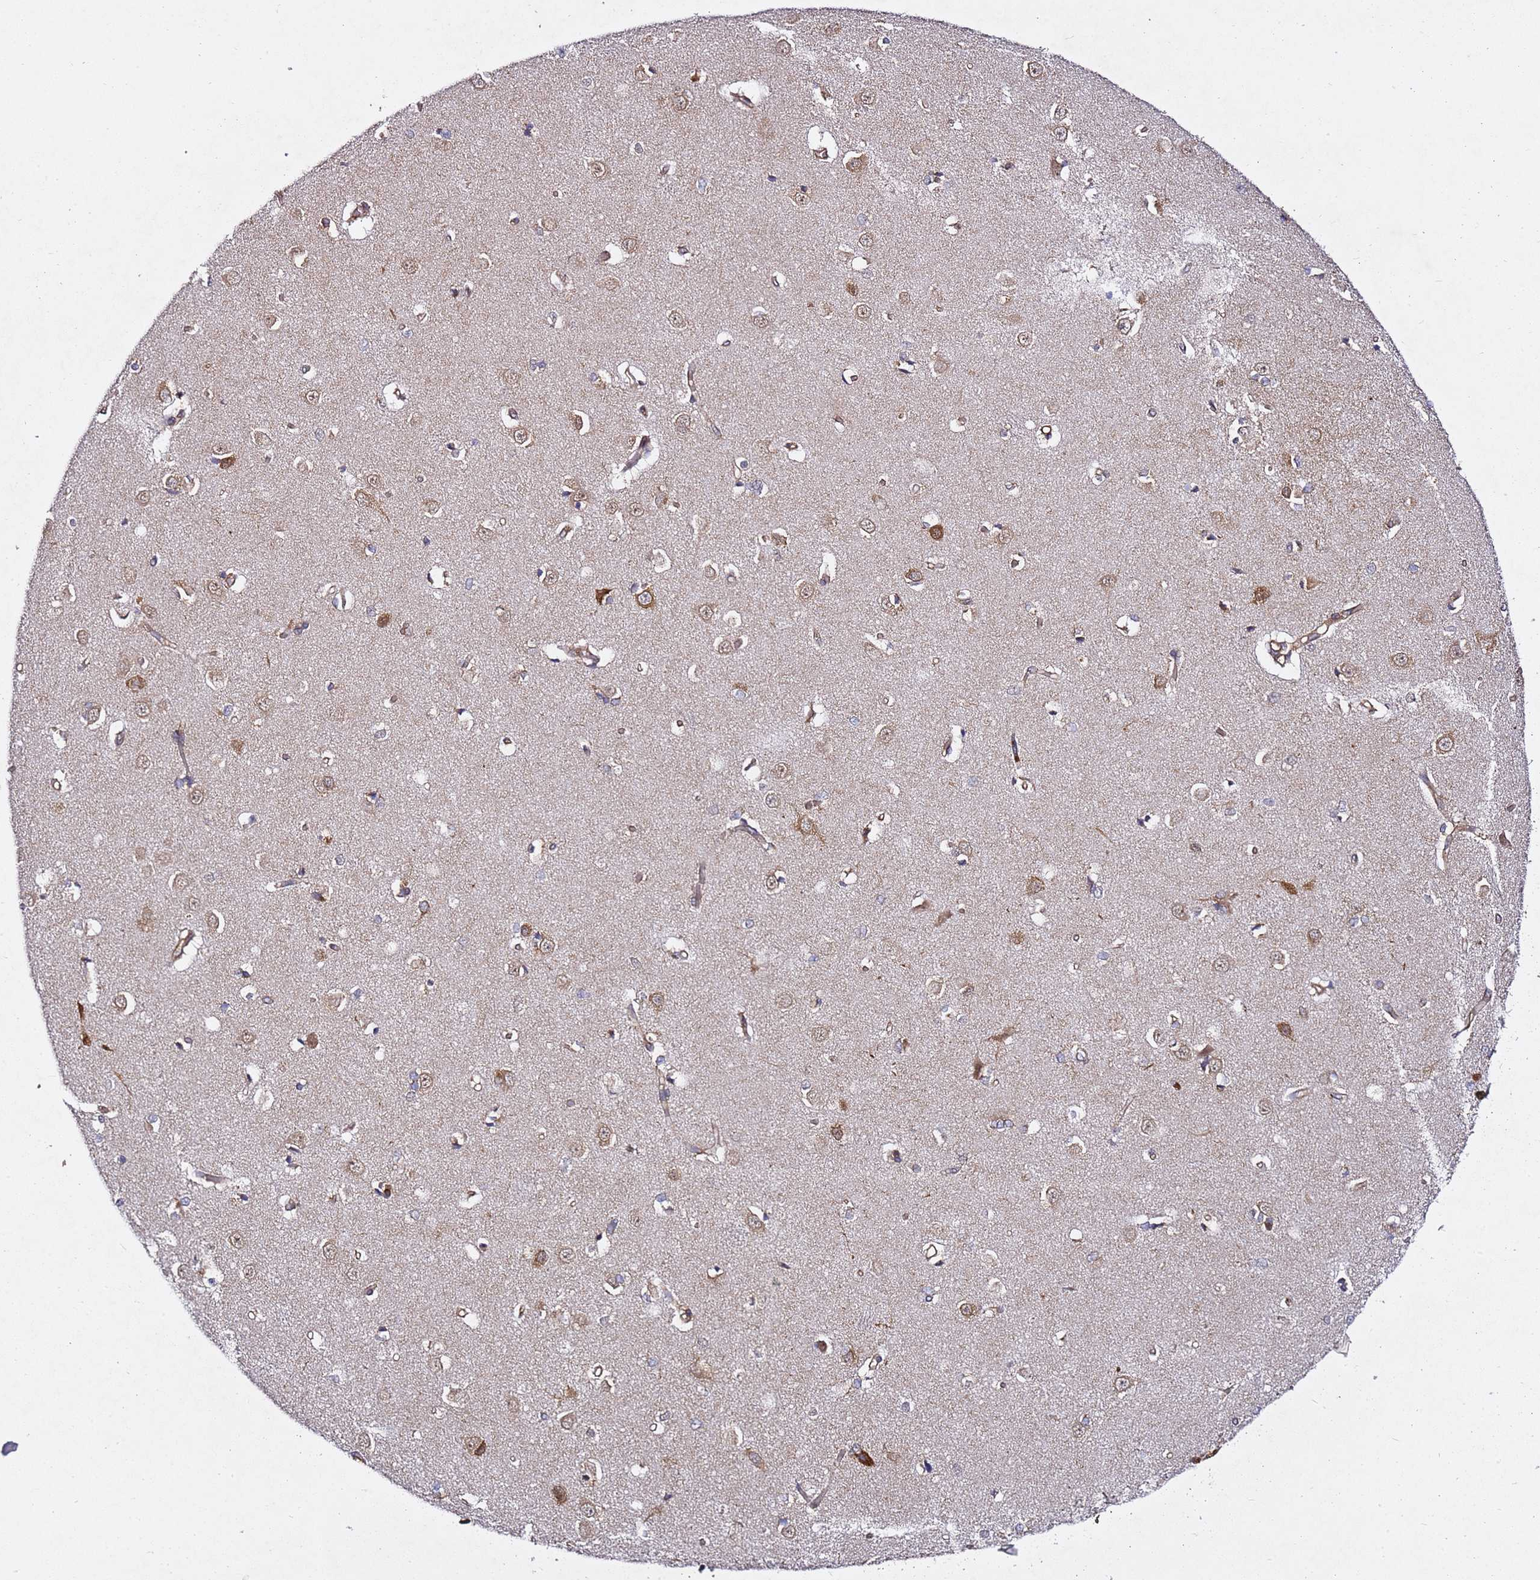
{"staining": {"intensity": "weak", "quantity": "<25%", "location": "cytoplasmic/membranous"}, "tissue": "caudate", "cell_type": "Glial cells", "image_type": "normal", "snomed": [{"axis": "morphology", "description": "Normal tissue, NOS"}, {"axis": "topography", "description": "Lateral ventricle wall"}], "caption": "Immunohistochemistry photomicrograph of unremarkable human caudate stained for a protein (brown), which demonstrates no positivity in glial cells. (Stains: DAB (3,3'-diaminobenzidine) immunohistochemistry (IHC) with hematoxylin counter stain, Microscopy: brightfield microscopy at high magnification).", "gene": "TPST1", "patient": {"sex": "male", "age": 37}}